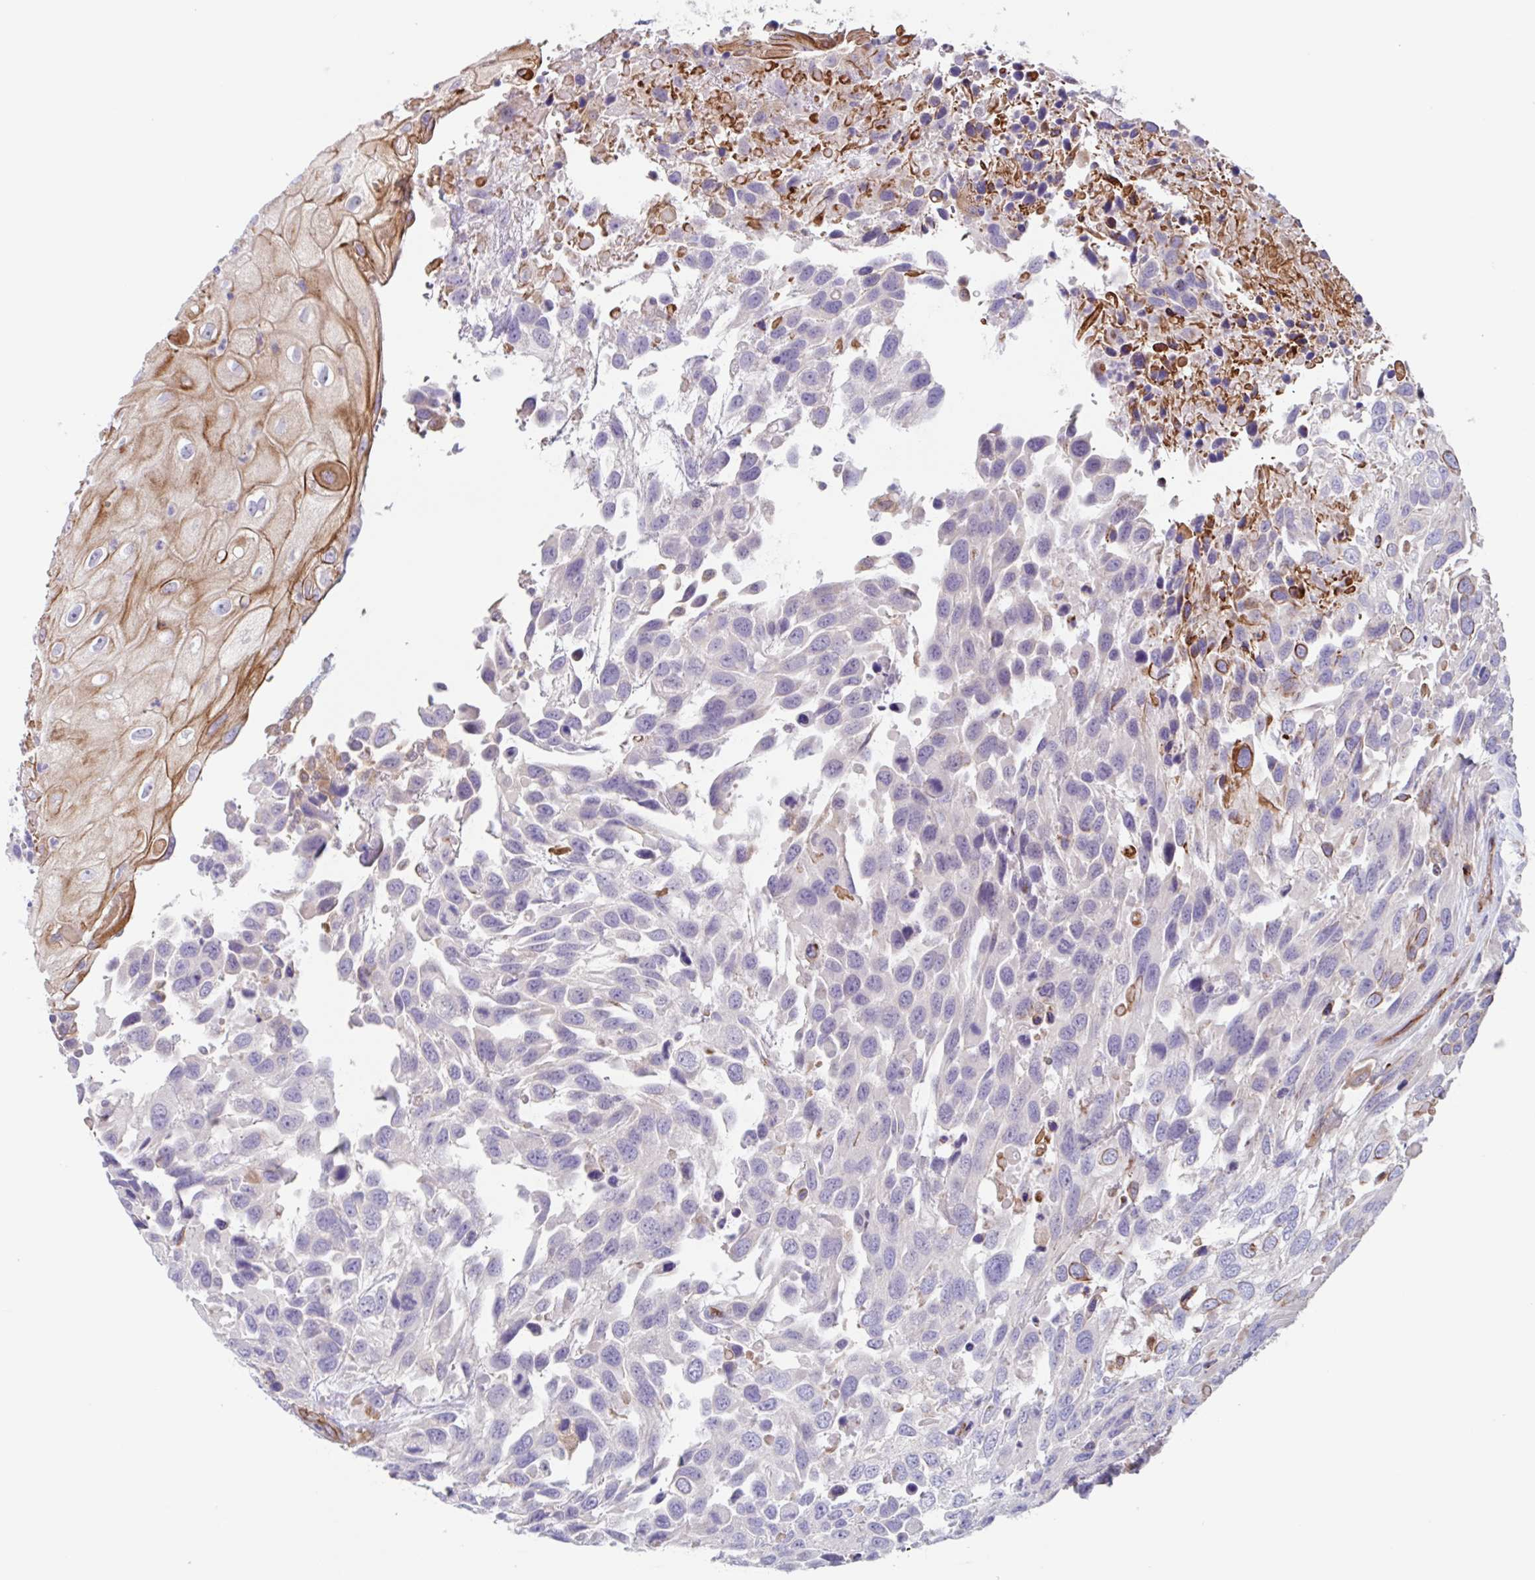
{"staining": {"intensity": "strong", "quantity": "<25%", "location": "cytoplasmic/membranous"}, "tissue": "urothelial cancer", "cell_type": "Tumor cells", "image_type": "cancer", "snomed": [{"axis": "morphology", "description": "Urothelial carcinoma, High grade"}, {"axis": "topography", "description": "Urinary bladder"}], "caption": "Tumor cells reveal strong cytoplasmic/membranous staining in about <25% of cells in high-grade urothelial carcinoma.", "gene": "EHD4", "patient": {"sex": "female", "age": 70}}